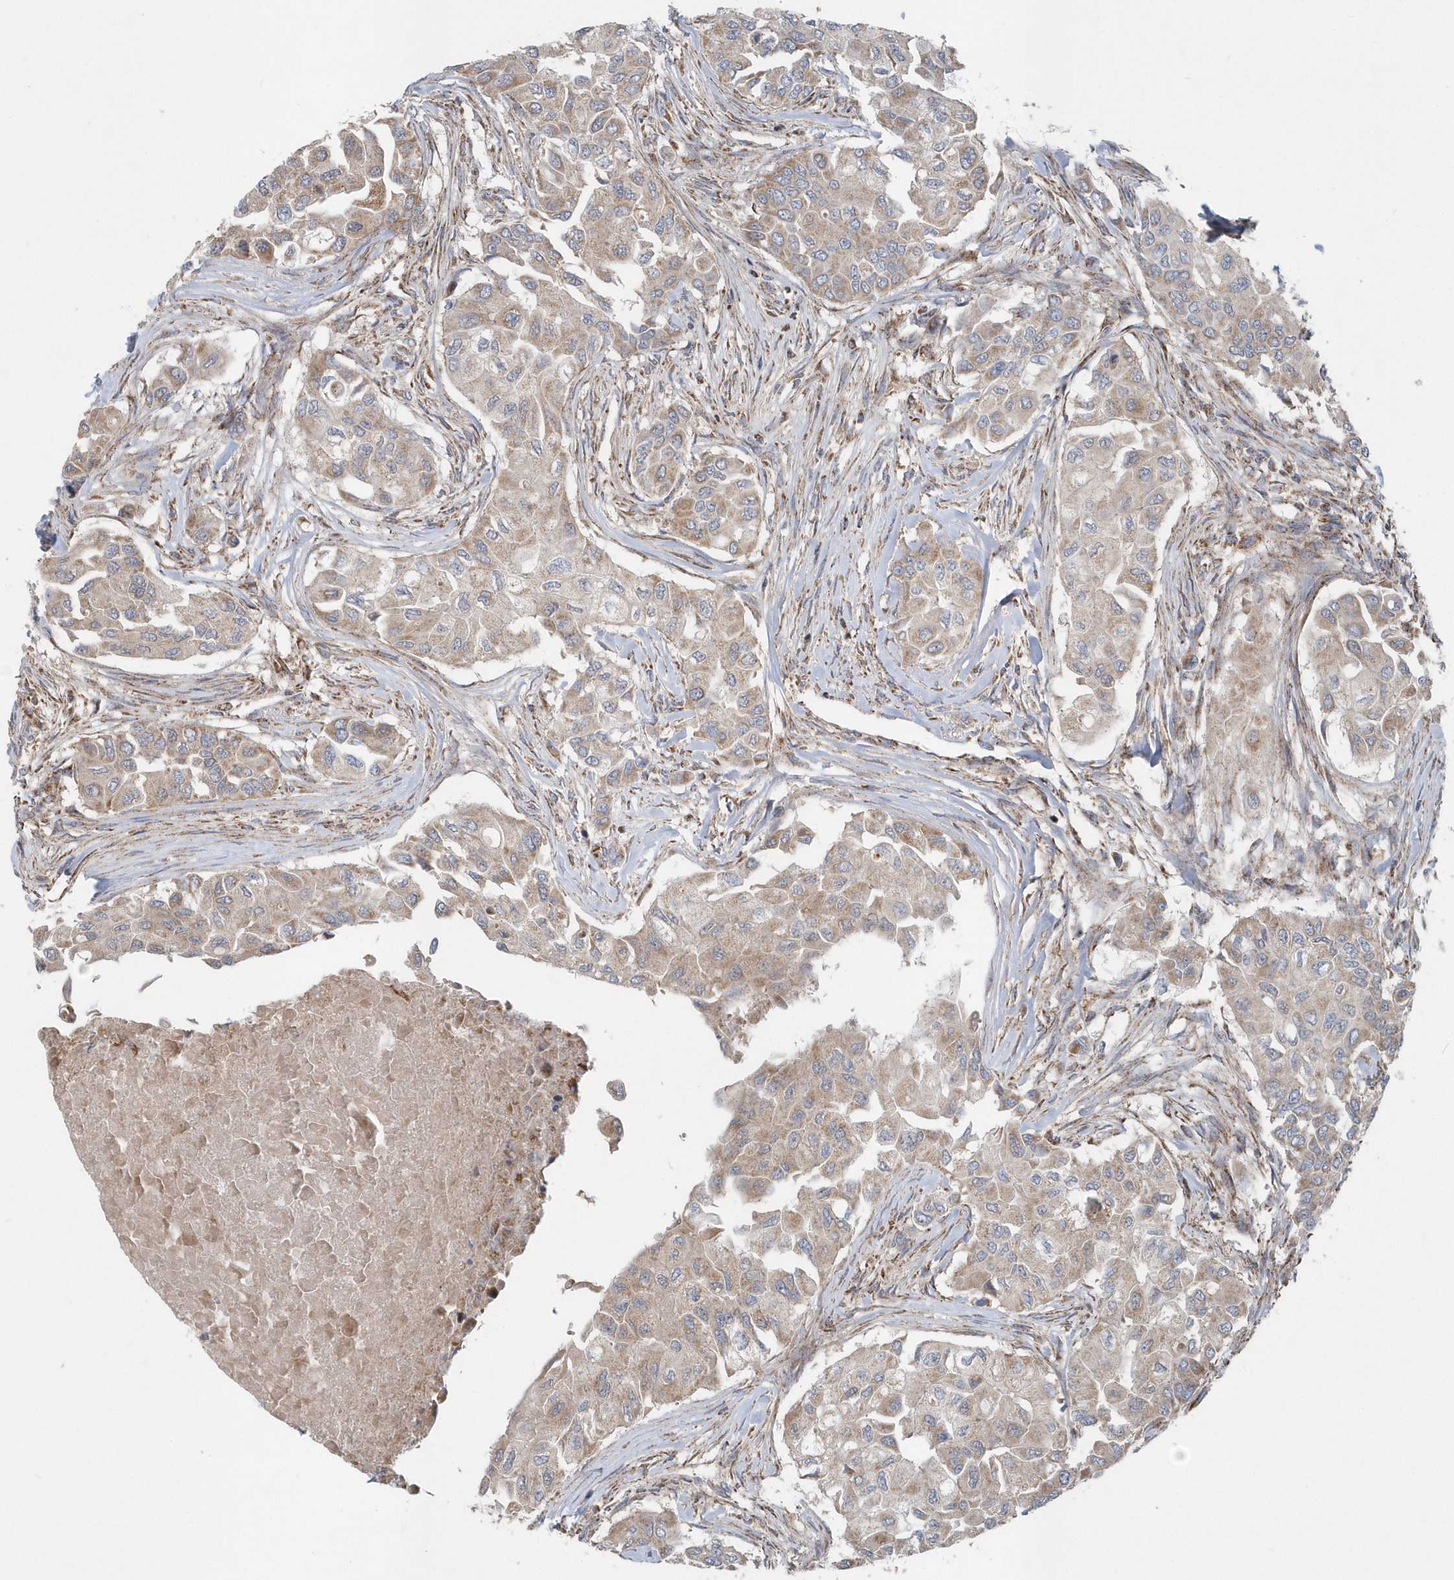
{"staining": {"intensity": "weak", "quantity": ">75%", "location": "cytoplasmic/membranous"}, "tissue": "breast cancer", "cell_type": "Tumor cells", "image_type": "cancer", "snomed": [{"axis": "morphology", "description": "Normal tissue, NOS"}, {"axis": "morphology", "description": "Duct carcinoma"}, {"axis": "topography", "description": "Breast"}], "caption": "The photomicrograph shows immunohistochemical staining of intraductal carcinoma (breast). There is weak cytoplasmic/membranous expression is identified in approximately >75% of tumor cells.", "gene": "PPP1R7", "patient": {"sex": "female", "age": 49}}